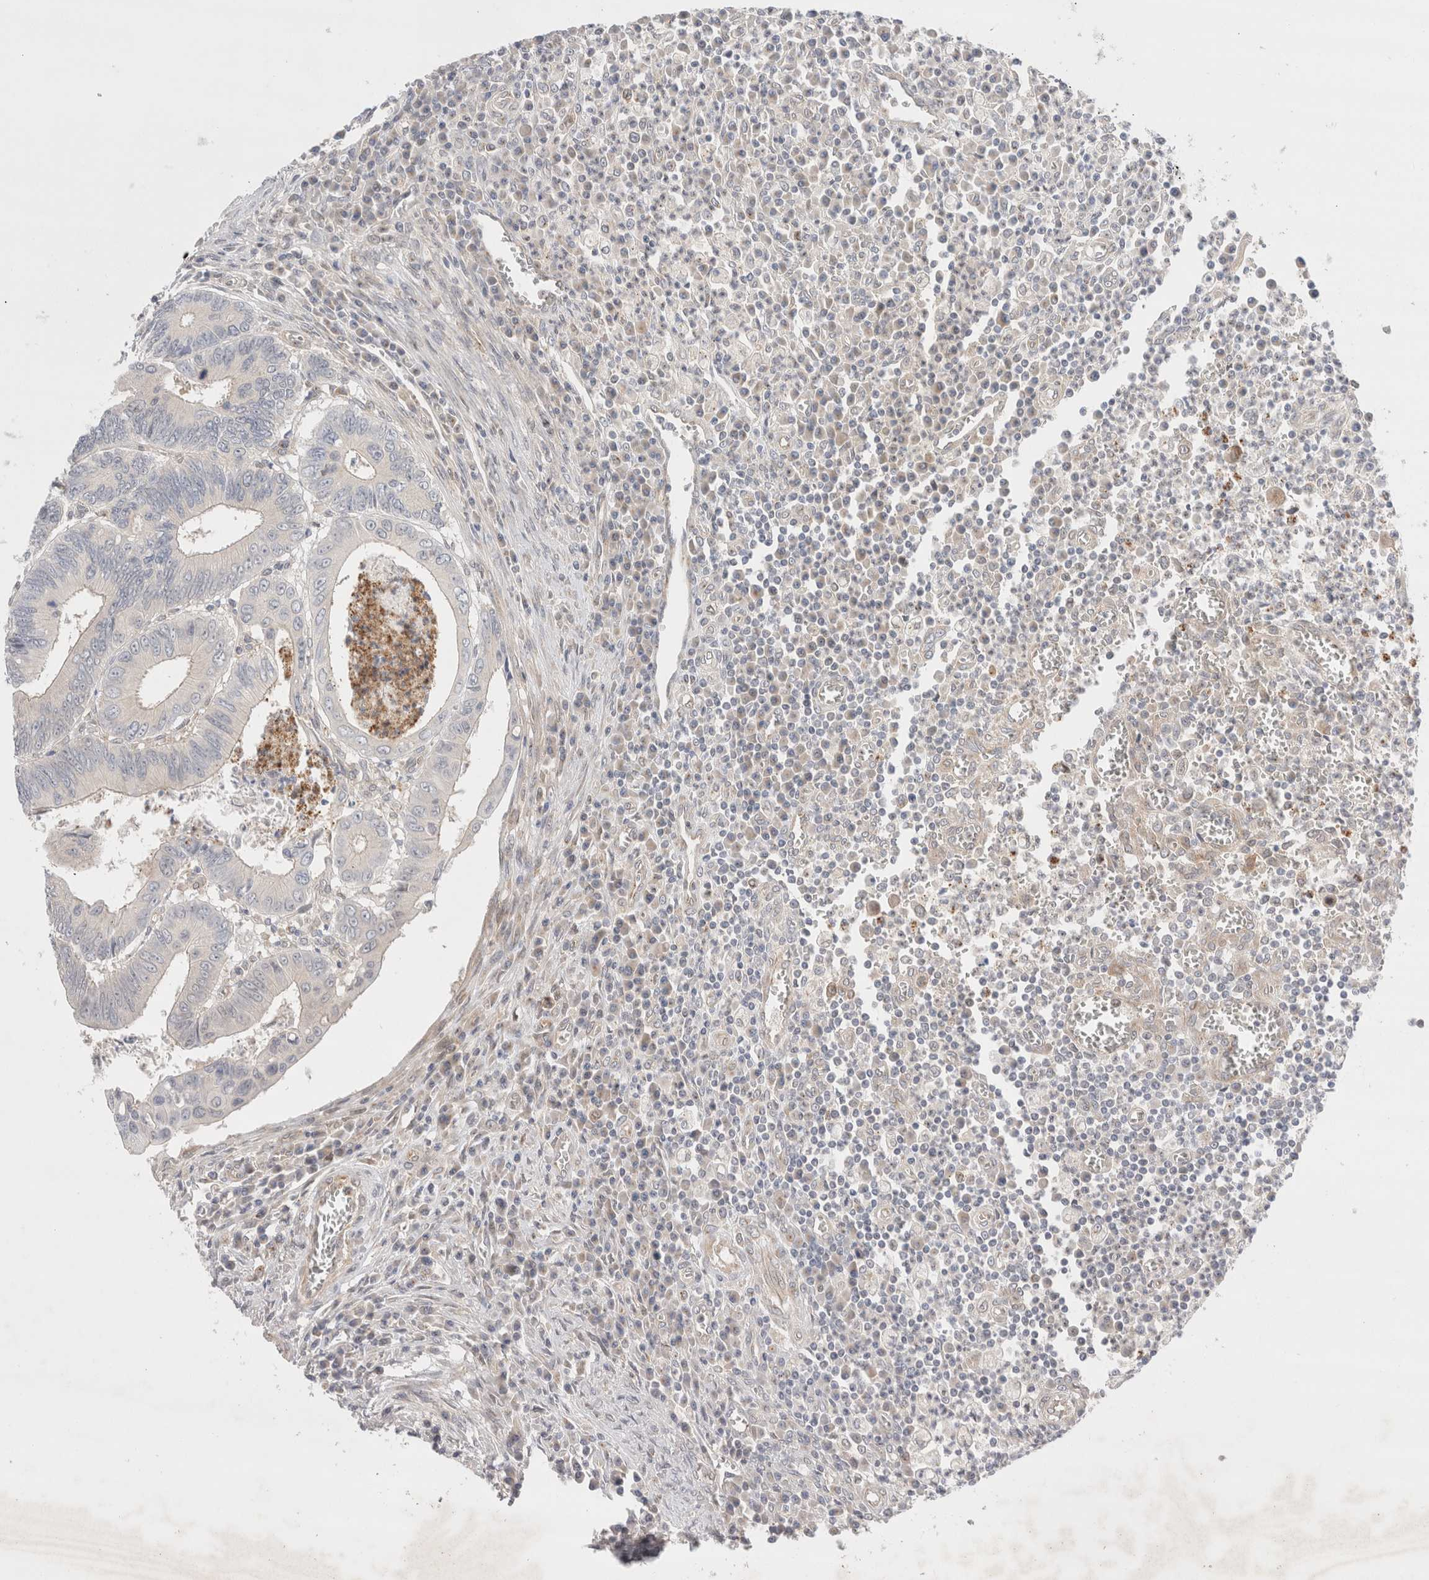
{"staining": {"intensity": "negative", "quantity": "none", "location": "none"}, "tissue": "colorectal cancer", "cell_type": "Tumor cells", "image_type": "cancer", "snomed": [{"axis": "morphology", "description": "Inflammation, NOS"}, {"axis": "morphology", "description": "Adenocarcinoma, NOS"}, {"axis": "topography", "description": "Colon"}], "caption": "Immunohistochemical staining of human colorectal adenocarcinoma shows no significant positivity in tumor cells. The staining is performed using DAB brown chromogen with nuclei counter-stained in using hematoxylin.", "gene": "BICD2", "patient": {"sex": "male", "age": 72}}